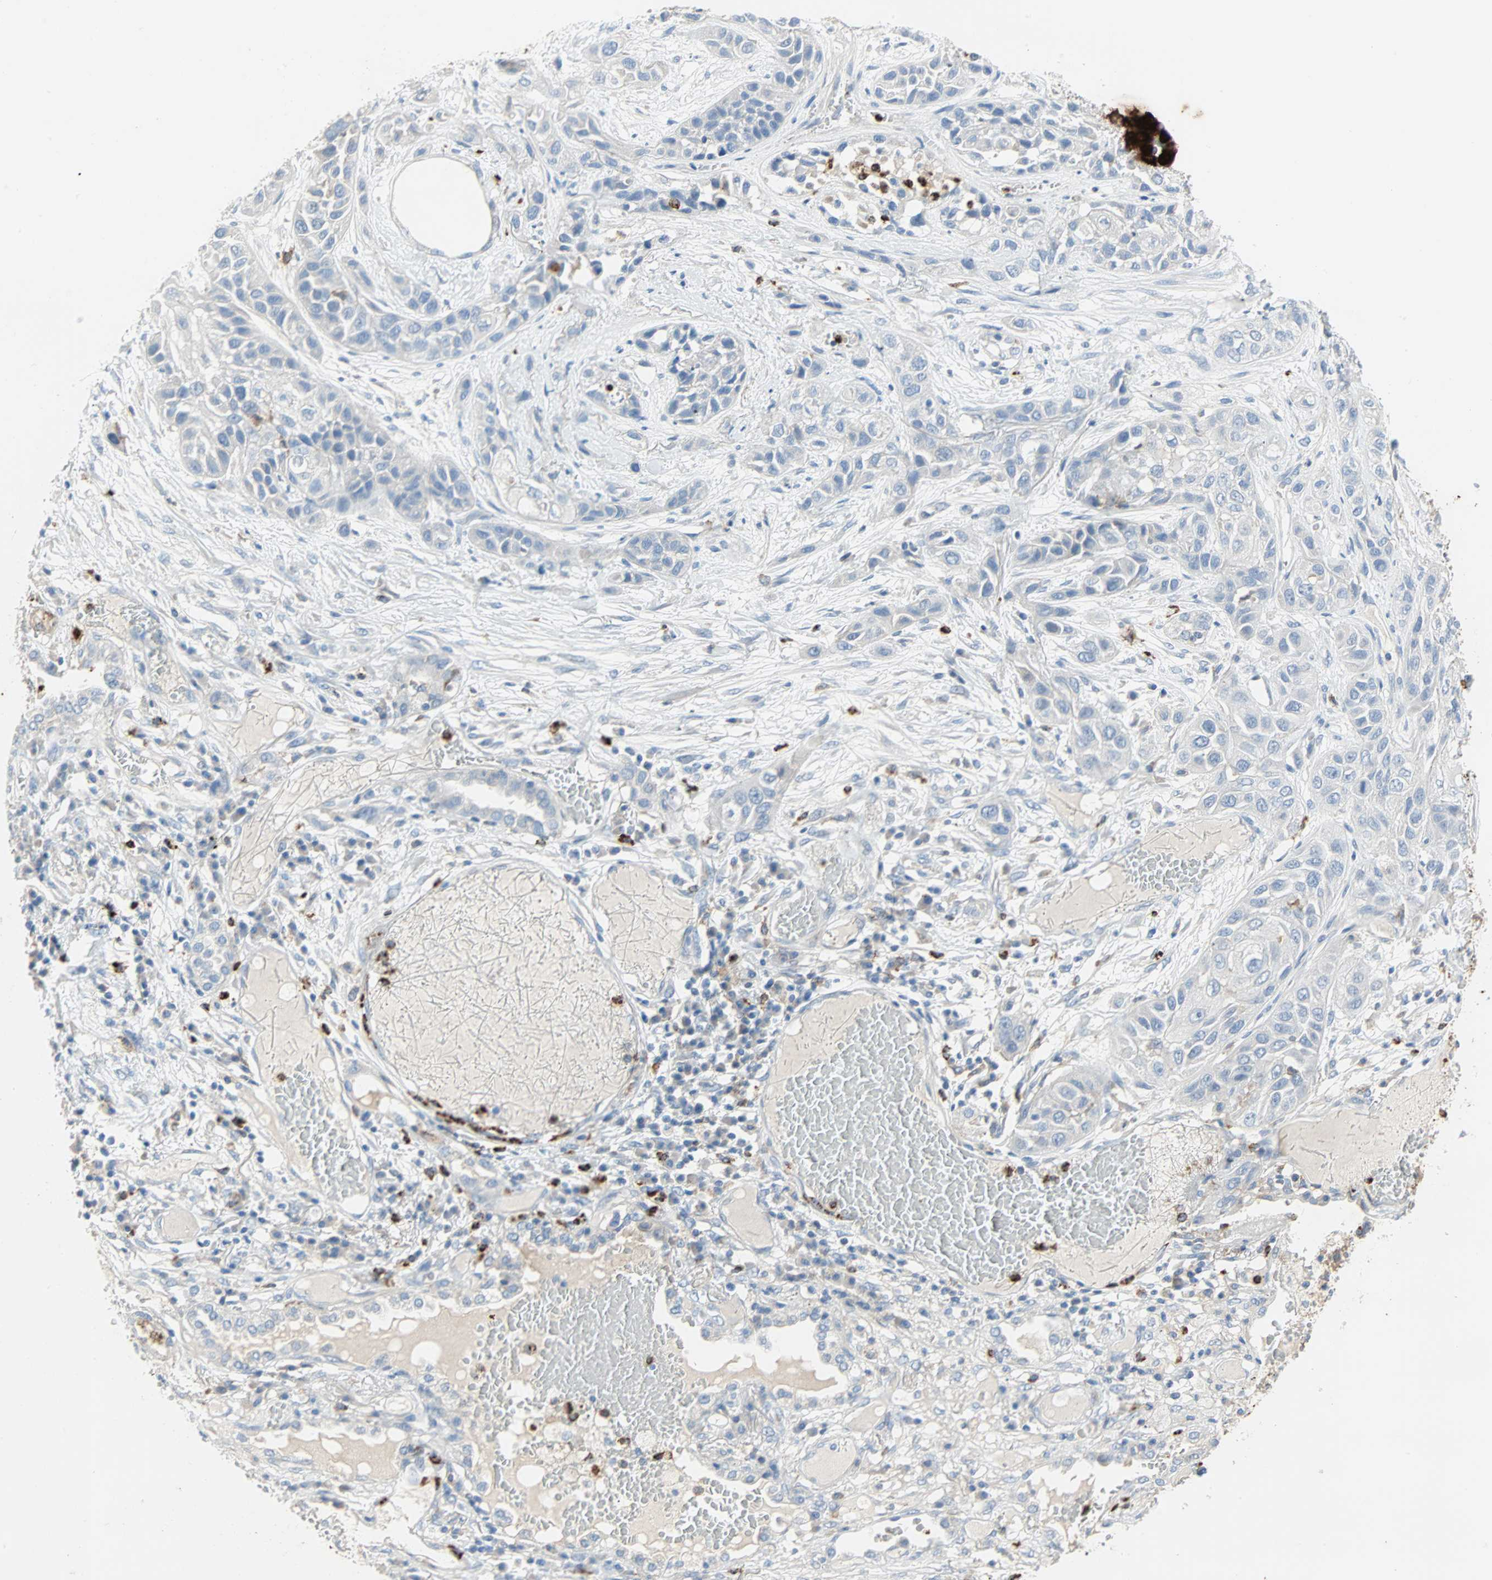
{"staining": {"intensity": "negative", "quantity": "none", "location": "none"}, "tissue": "lung cancer", "cell_type": "Tumor cells", "image_type": "cancer", "snomed": [{"axis": "morphology", "description": "Squamous cell carcinoma, NOS"}, {"axis": "topography", "description": "Lung"}], "caption": "This is a photomicrograph of IHC staining of lung squamous cell carcinoma, which shows no expression in tumor cells.", "gene": "CLEC4A", "patient": {"sex": "male", "age": 71}}